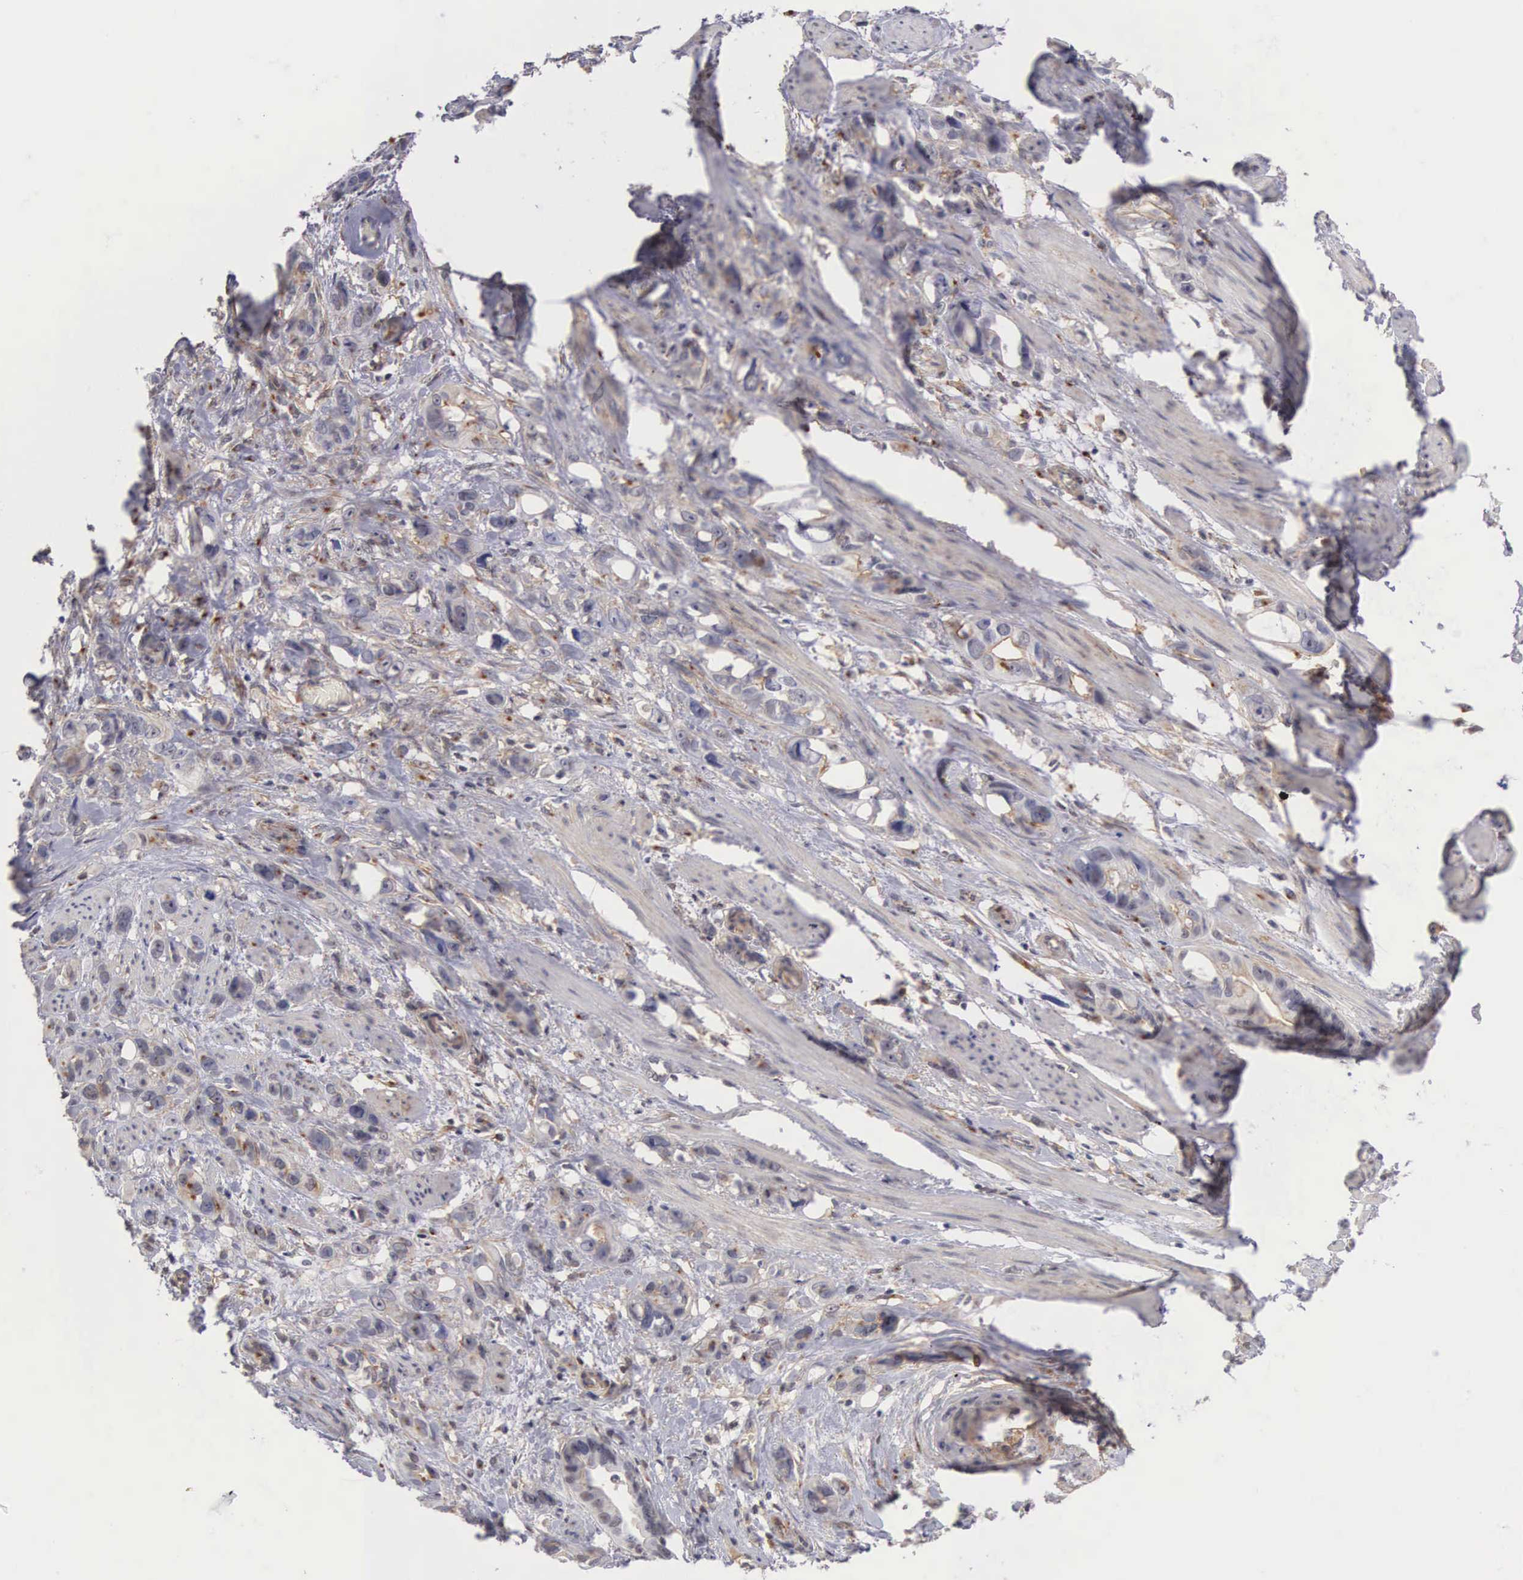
{"staining": {"intensity": "negative", "quantity": "none", "location": "none"}, "tissue": "stomach cancer", "cell_type": "Tumor cells", "image_type": "cancer", "snomed": [{"axis": "morphology", "description": "Adenocarcinoma, NOS"}, {"axis": "topography", "description": "Stomach, upper"}], "caption": "This image is of adenocarcinoma (stomach) stained with immunohistochemistry to label a protein in brown with the nuclei are counter-stained blue. There is no staining in tumor cells.", "gene": "NR4A2", "patient": {"sex": "male", "age": 47}}